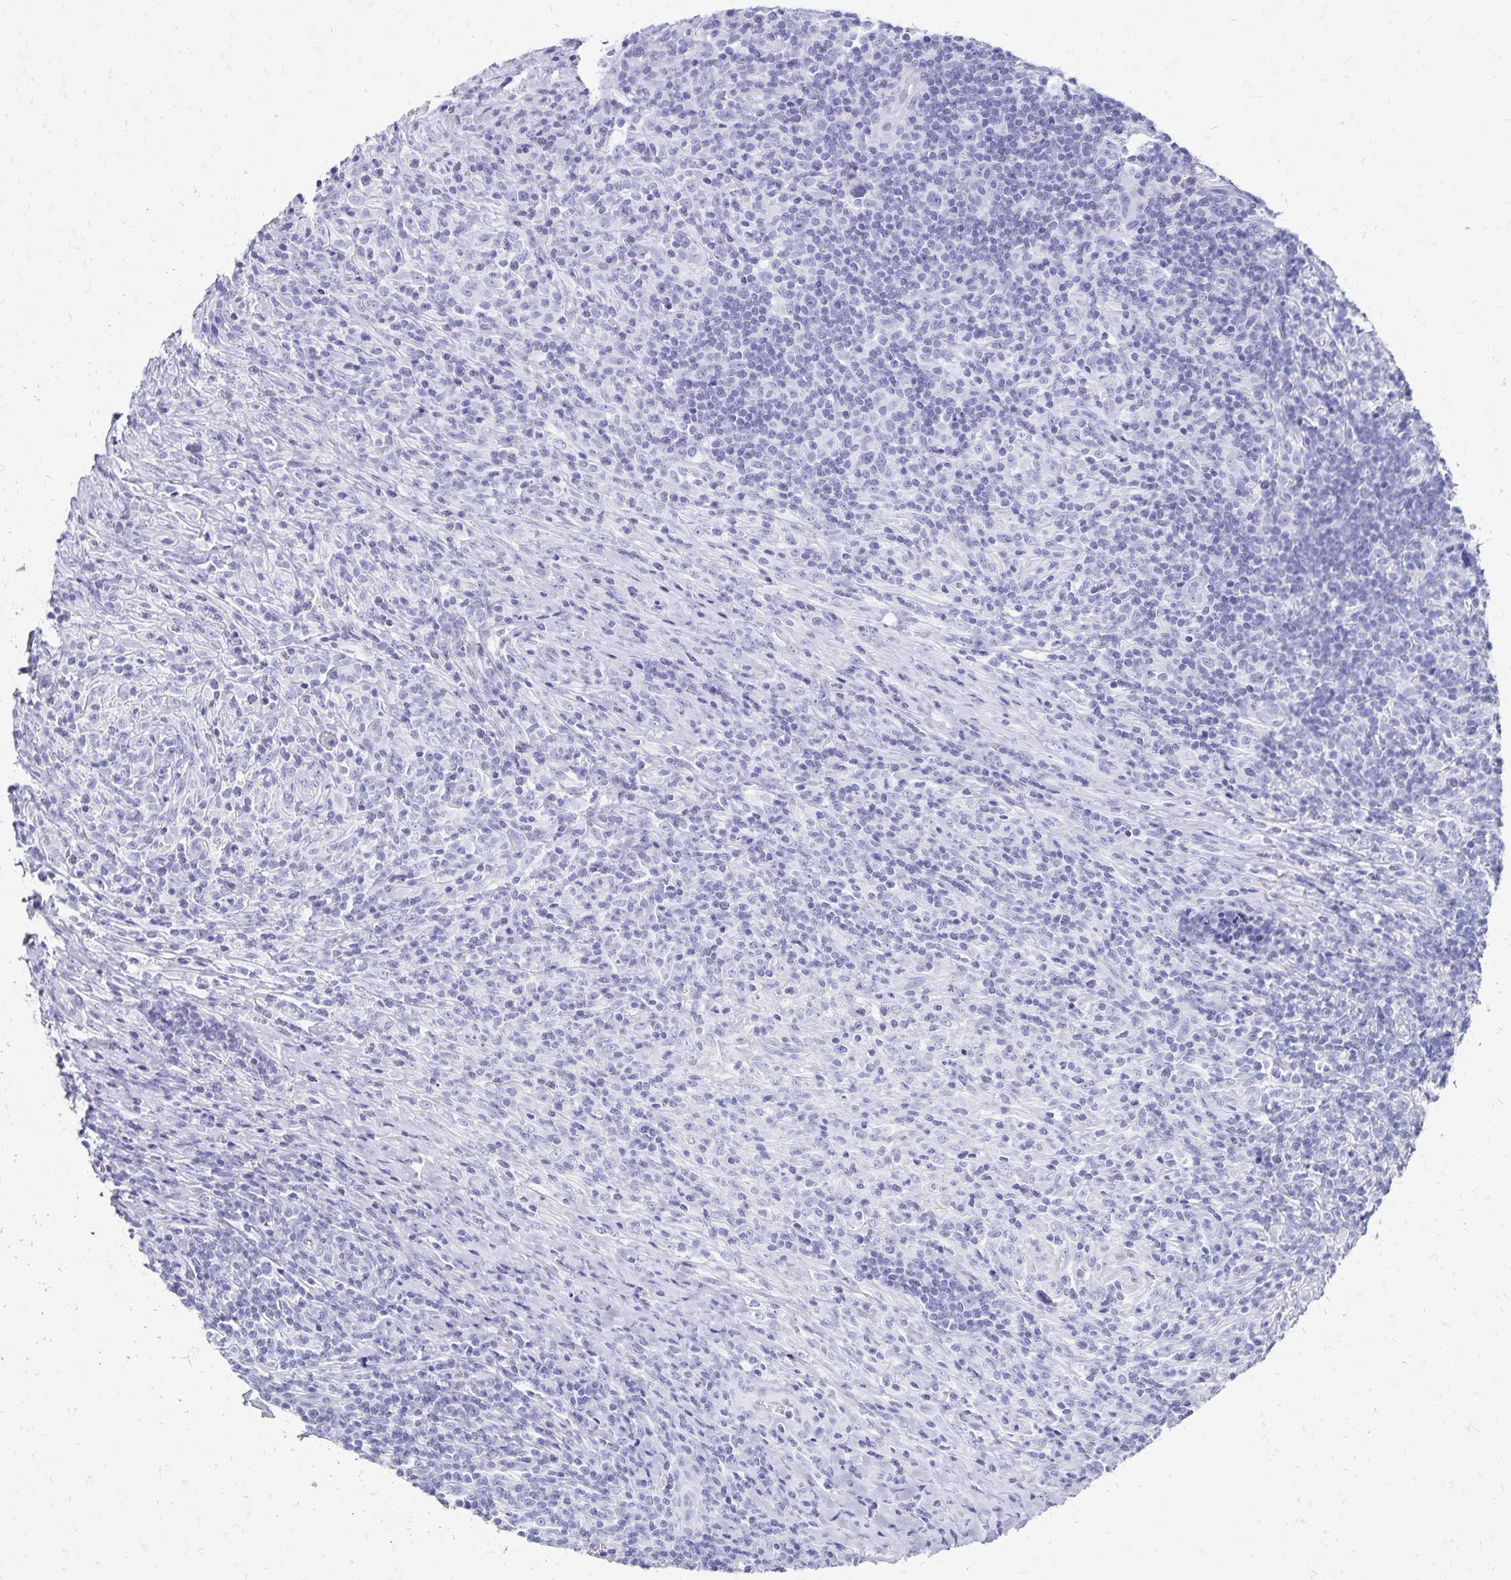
{"staining": {"intensity": "negative", "quantity": "none", "location": "none"}, "tissue": "lymphoma", "cell_type": "Tumor cells", "image_type": "cancer", "snomed": [{"axis": "morphology", "description": "Hodgkin's disease, NOS"}, {"axis": "topography", "description": "Lymph node"}], "caption": "DAB (3,3'-diaminobenzidine) immunohistochemical staining of Hodgkin's disease exhibits no significant staining in tumor cells. (Stains: DAB (3,3'-diaminobenzidine) immunohistochemistry with hematoxylin counter stain, Microscopy: brightfield microscopy at high magnification).", "gene": "GIP", "patient": {"sex": "female", "age": 18}}